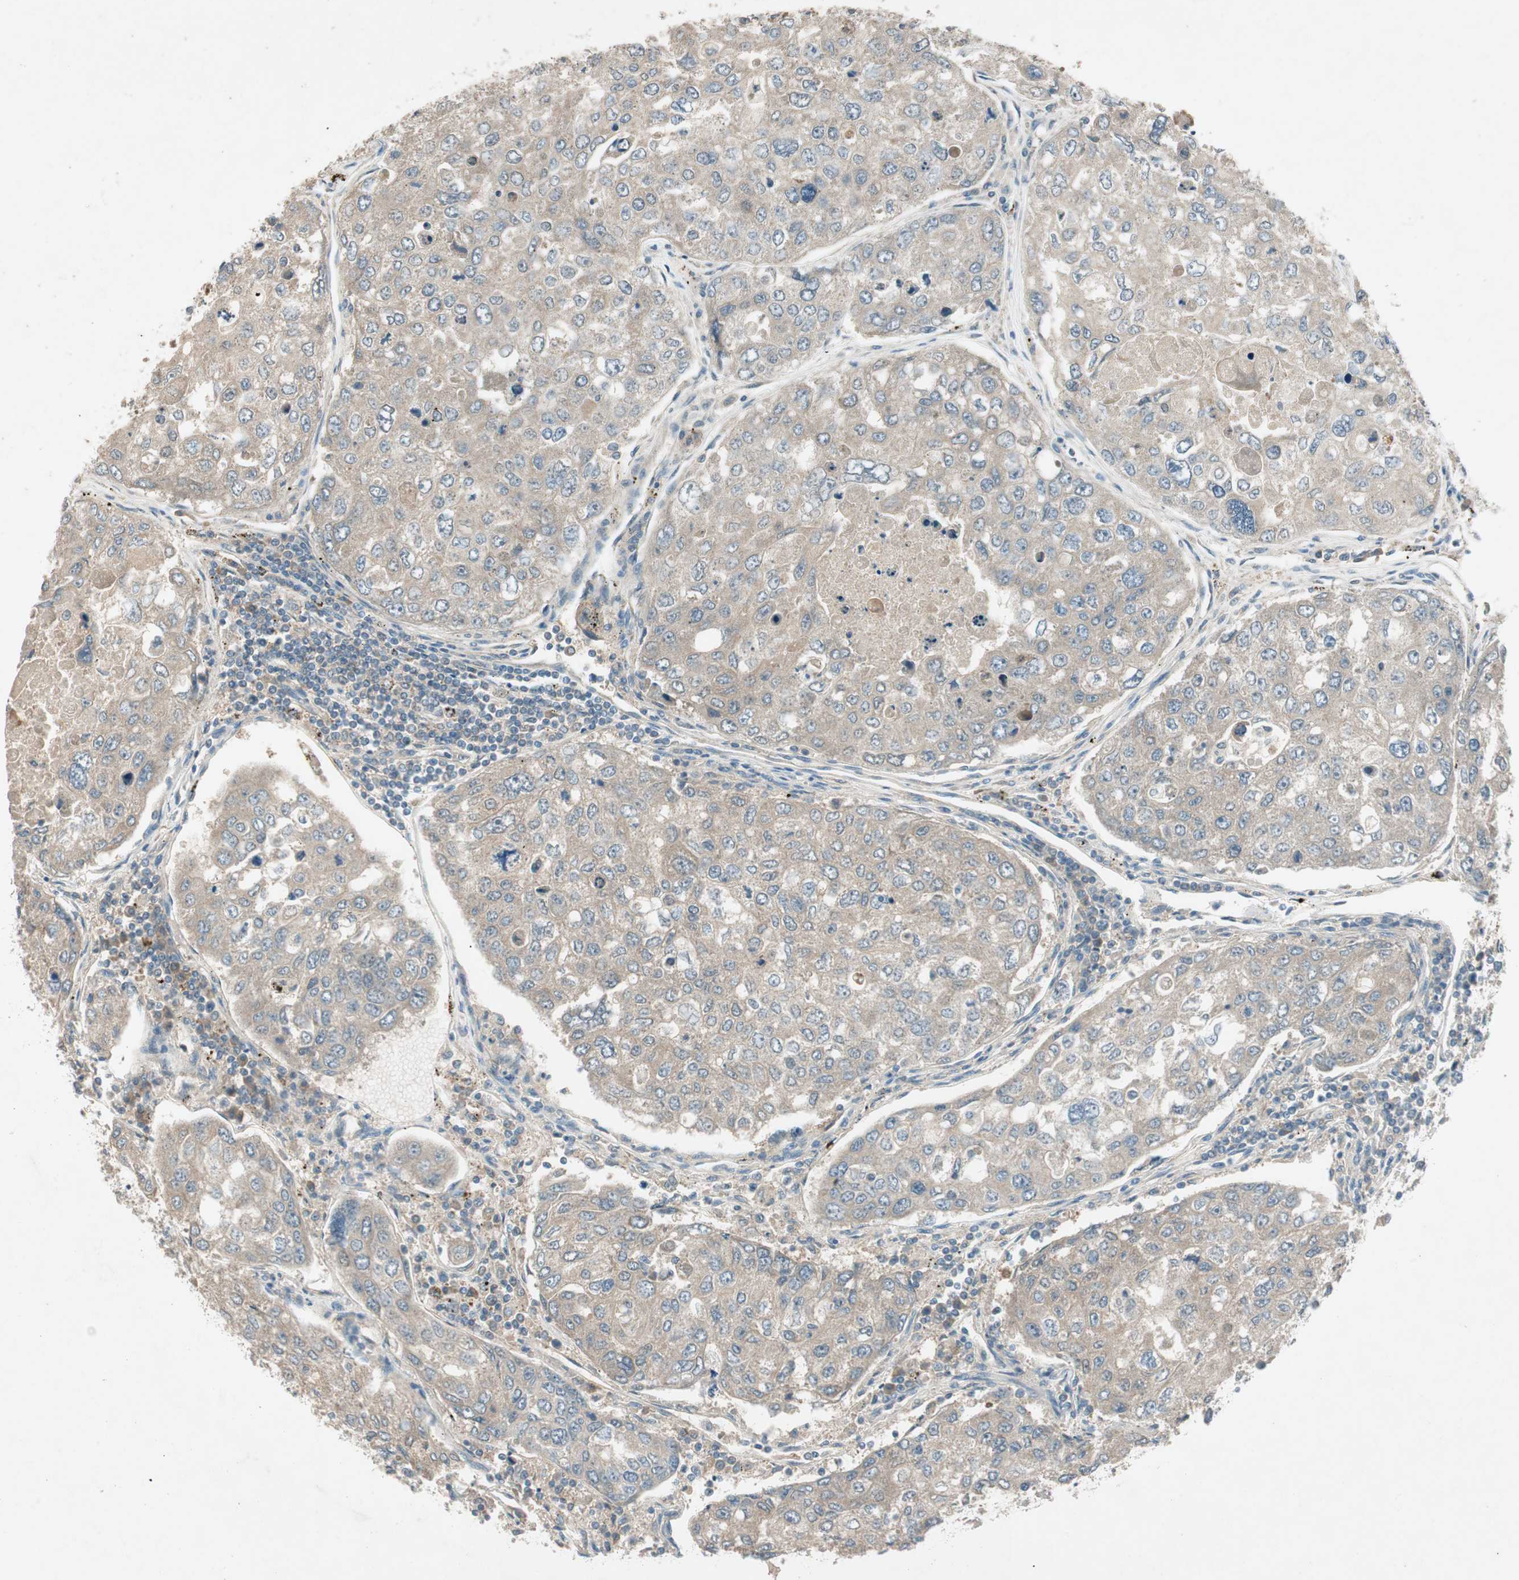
{"staining": {"intensity": "weak", "quantity": ">75%", "location": "cytoplasmic/membranous"}, "tissue": "urothelial cancer", "cell_type": "Tumor cells", "image_type": "cancer", "snomed": [{"axis": "morphology", "description": "Urothelial carcinoma, High grade"}, {"axis": "topography", "description": "Lymph node"}, {"axis": "topography", "description": "Urinary bladder"}], "caption": "Immunohistochemical staining of human urothelial cancer shows weak cytoplasmic/membranous protein expression in approximately >75% of tumor cells.", "gene": "NCLN", "patient": {"sex": "male", "age": 51}}